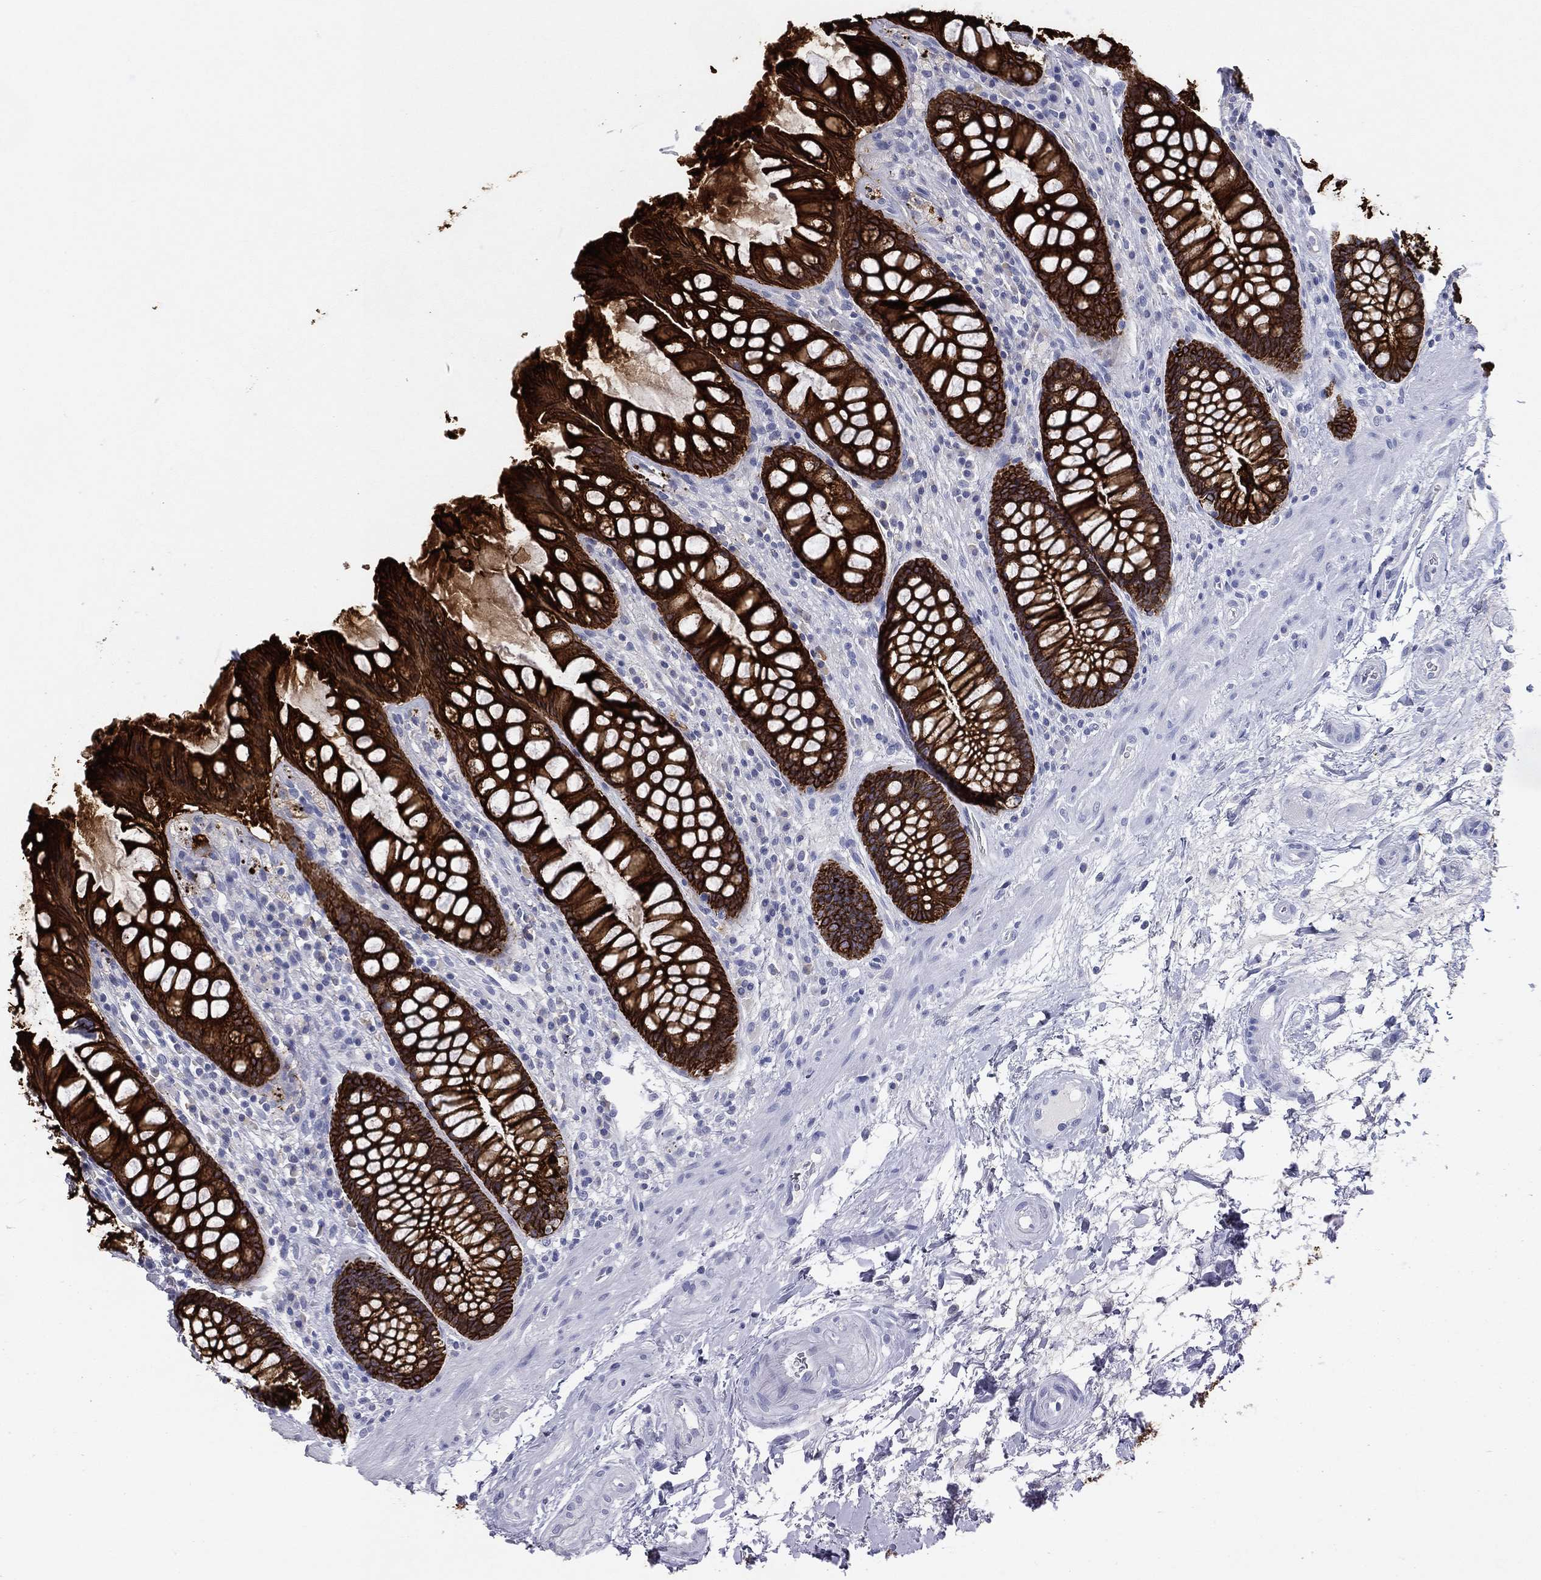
{"staining": {"intensity": "strong", "quantity": ">75%", "location": "cytoplasmic/membranous"}, "tissue": "rectum", "cell_type": "Glandular cells", "image_type": "normal", "snomed": [{"axis": "morphology", "description": "Normal tissue, NOS"}, {"axis": "topography", "description": "Rectum"}], "caption": "Rectum stained with a brown dye exhibits strong cytoplasmic/membranous positive positivity in approximately >75% of glandular cells.", "gene": "KRT7", "patient": {"sex": "female", "age": 58}}